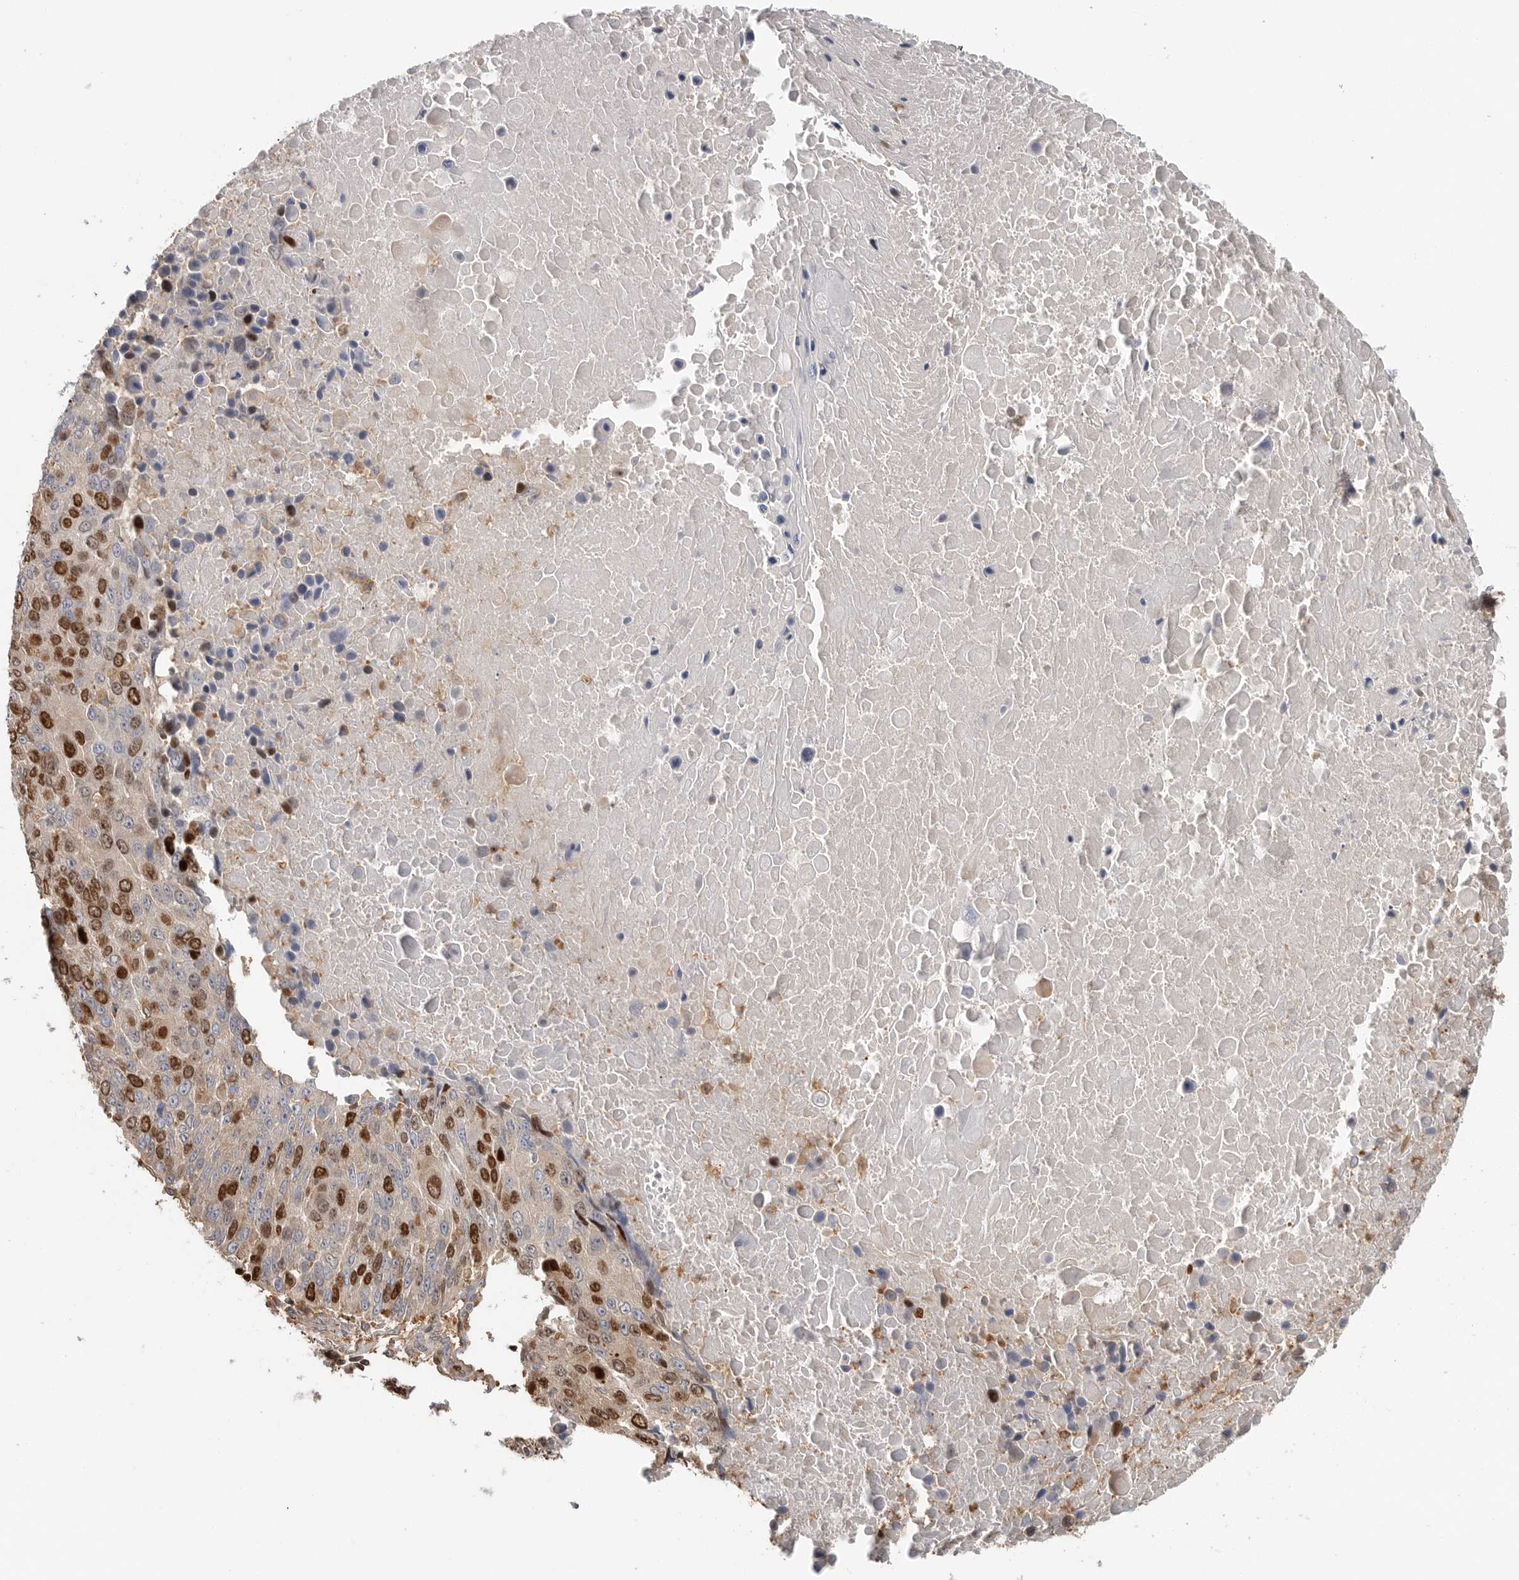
{"staining": {"intensity": "strong", "quantity": "25%-75%", "location": "nuclear"}, "tissue": "lung cancer", "cell_type": "Tumor cells", "image_type": "cancer", "snomed": [{"axis": "morphology", "description": "Squamous cell carcinoma, NOS"}, {"axis": "topography", "description": "Lung"}], "caption": "Protein analysis of lung squamous cell carcinoma tissue reveals strong nuclear staining in about 25%-75% of tumor cells.", "gene": "TOP2A", "patient": {"sex": "male", "age": 66}}